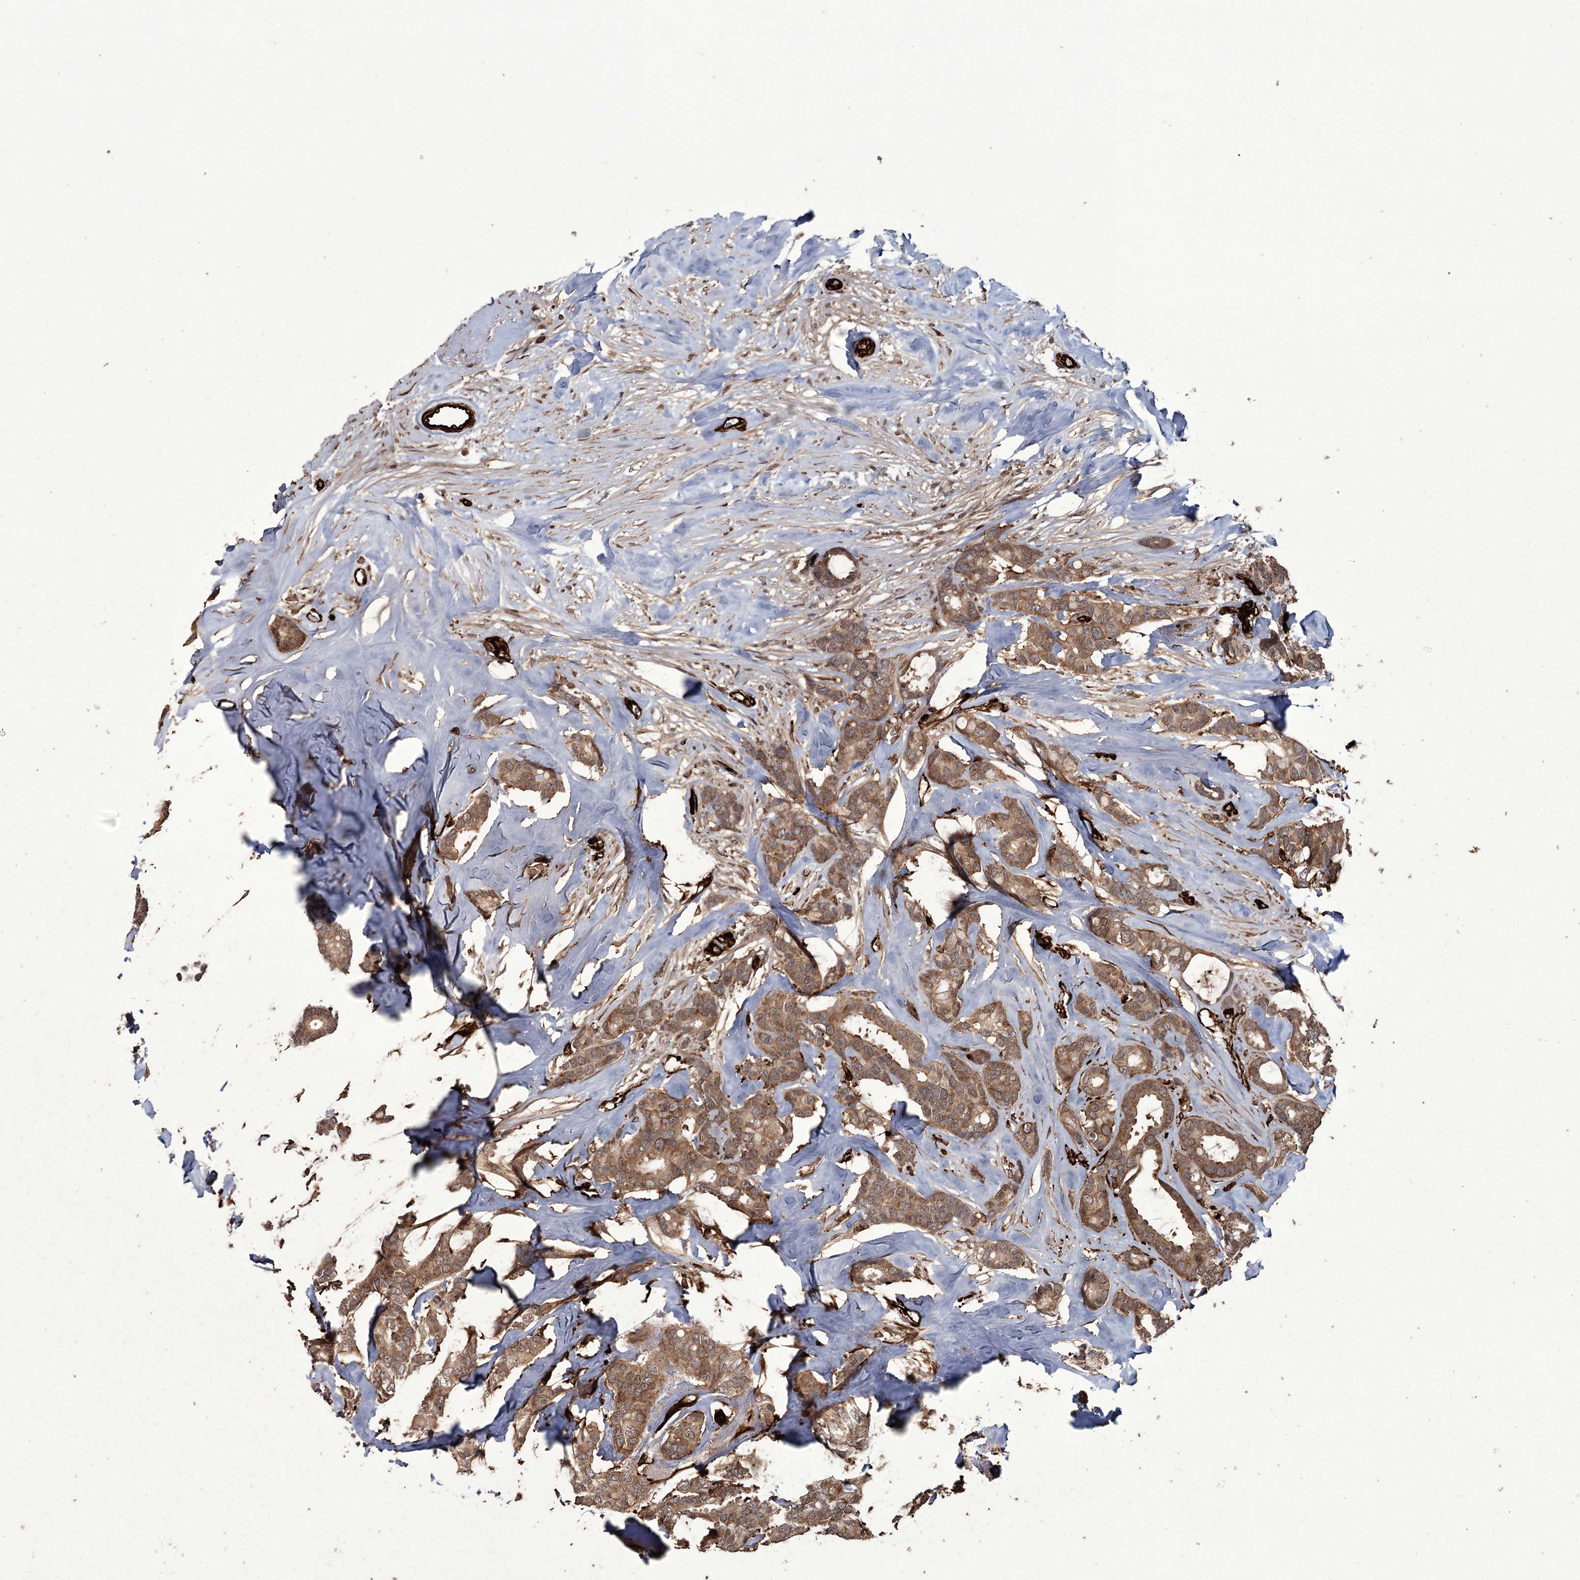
{"staining": {"intensity": "moderate", "quantity": ">75%", "location": "cytoplasmic/membranous"}, "tissue": "breast cancer", "cell_type": "Tumor cells", "image_type": "cancer", "snomed": [{"axis": "morphology", "description": "Duct carcinoma"}, {"axis": "topography", "description": "Breast"}], "caption": "IHC staining of breast cancer (intraductal carcinoma), which displays medium levels of moderate cytoplasmic/membranous positivity in about >75% of tumor cells indicating moderate cytoplasmic/membranous protein staining. The staining was performed using DAB (brown) for protein detection and nuclei were counterstained in hematoxylin (blue).", "gene": "RPAP3", "patient": {"sex": "female", "age": 87}}